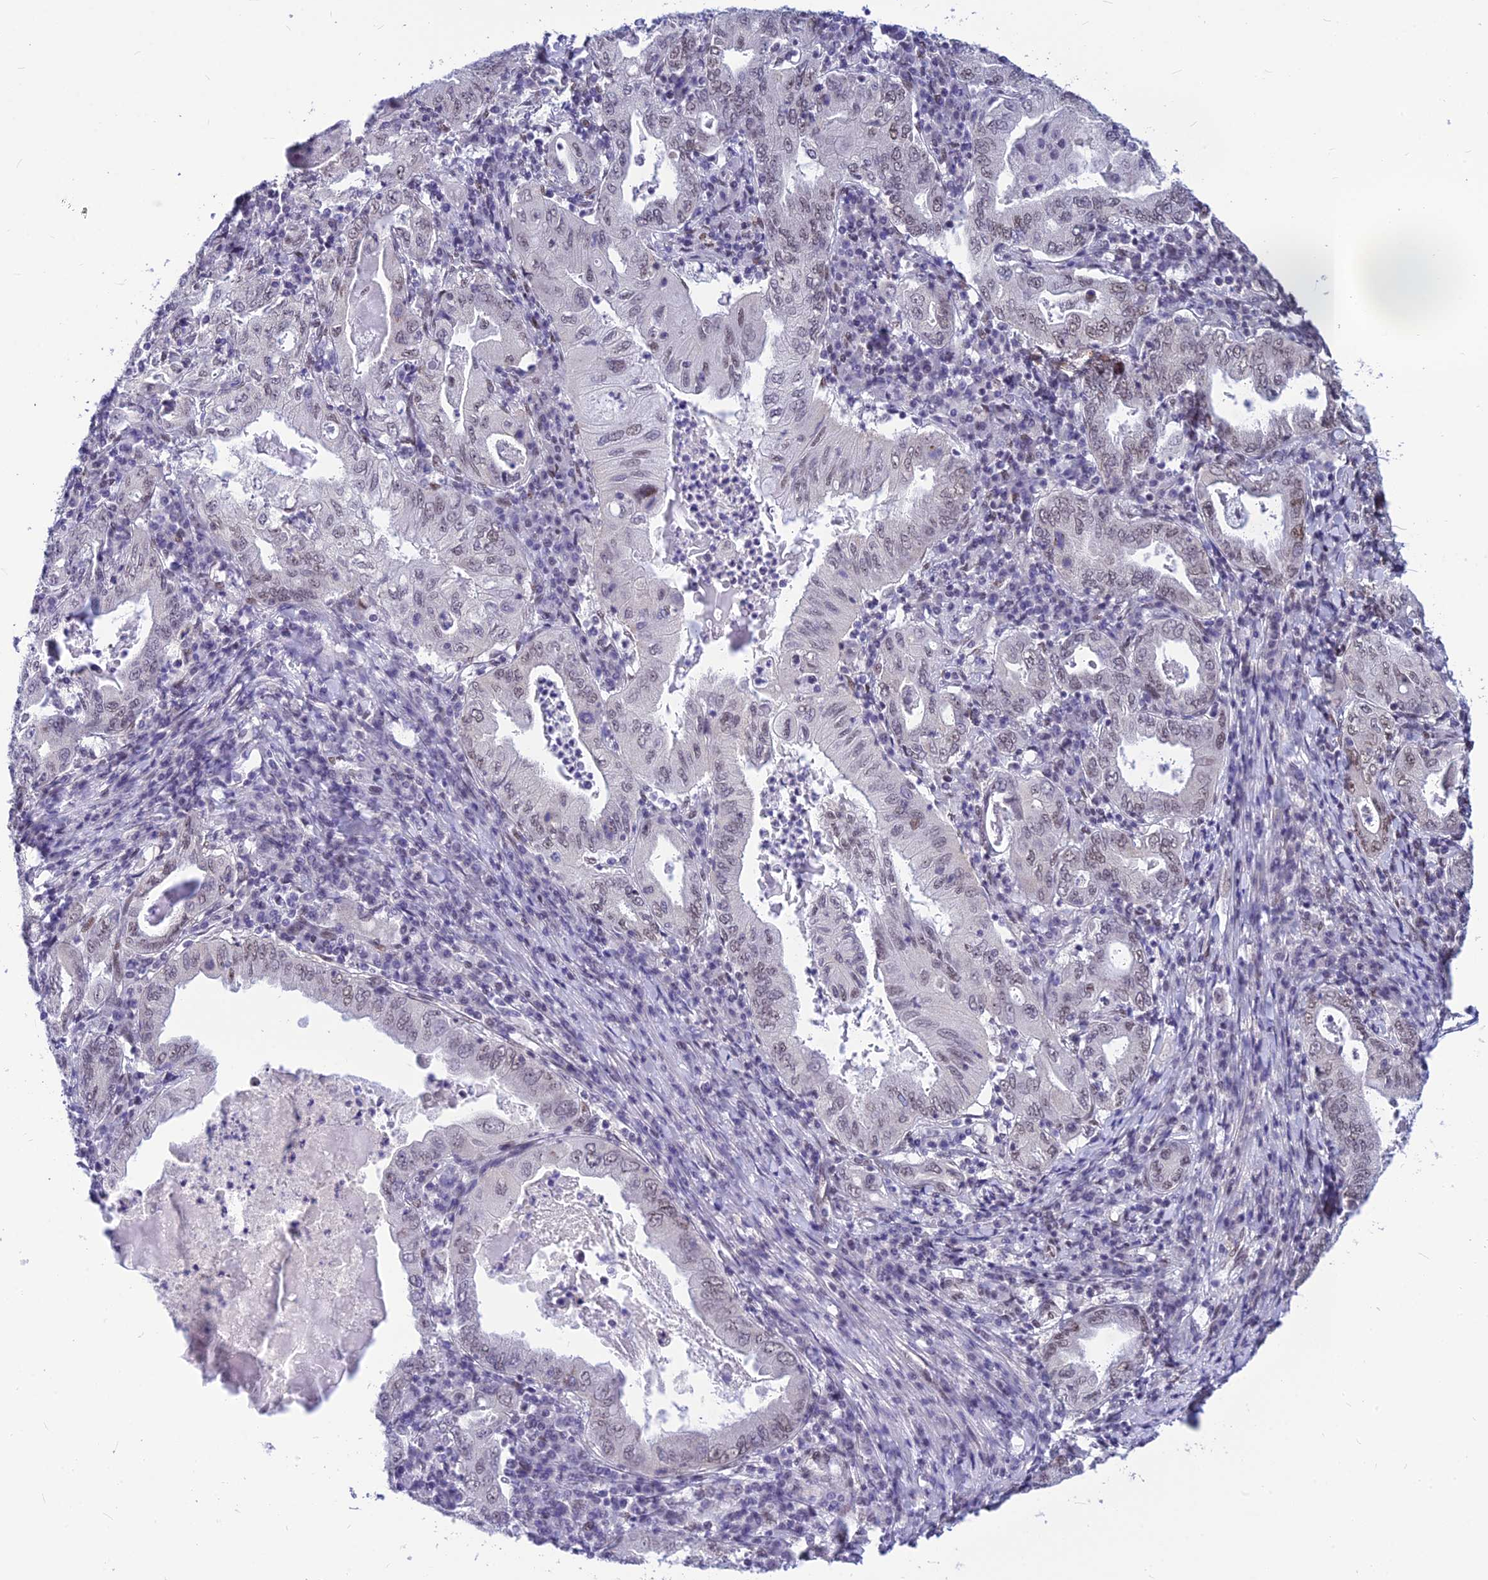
{"staining": {"intensity": "weak", "quantity": "25%-75%", "location": "nuclear"}, "tissue": "stomach cancer", "cell_type": "Tumor cells", "image_type": "cancer", "snomed": [{"axis": "morphology", "description": "Normal tissue, NOS"}, {"axis": "morphology", "description": "Adenocarcinoma, NOS"}, {"axis": "topography", "description": "Esophagus"}, {"axis": "topography", "description": "Stomach, upper"}, {"axis": "topography", "description": "Peripheral nerve tissue"}], "caption": "DAB (3,3'-diaminobenzidine) immunohistochemical staining of human stomach cancer reveals weak nuclear protein expression in approximately 25%-75% of tumor cells.", "gene": "KCTD13", "patient": {"sex": "male", "age": 62}}